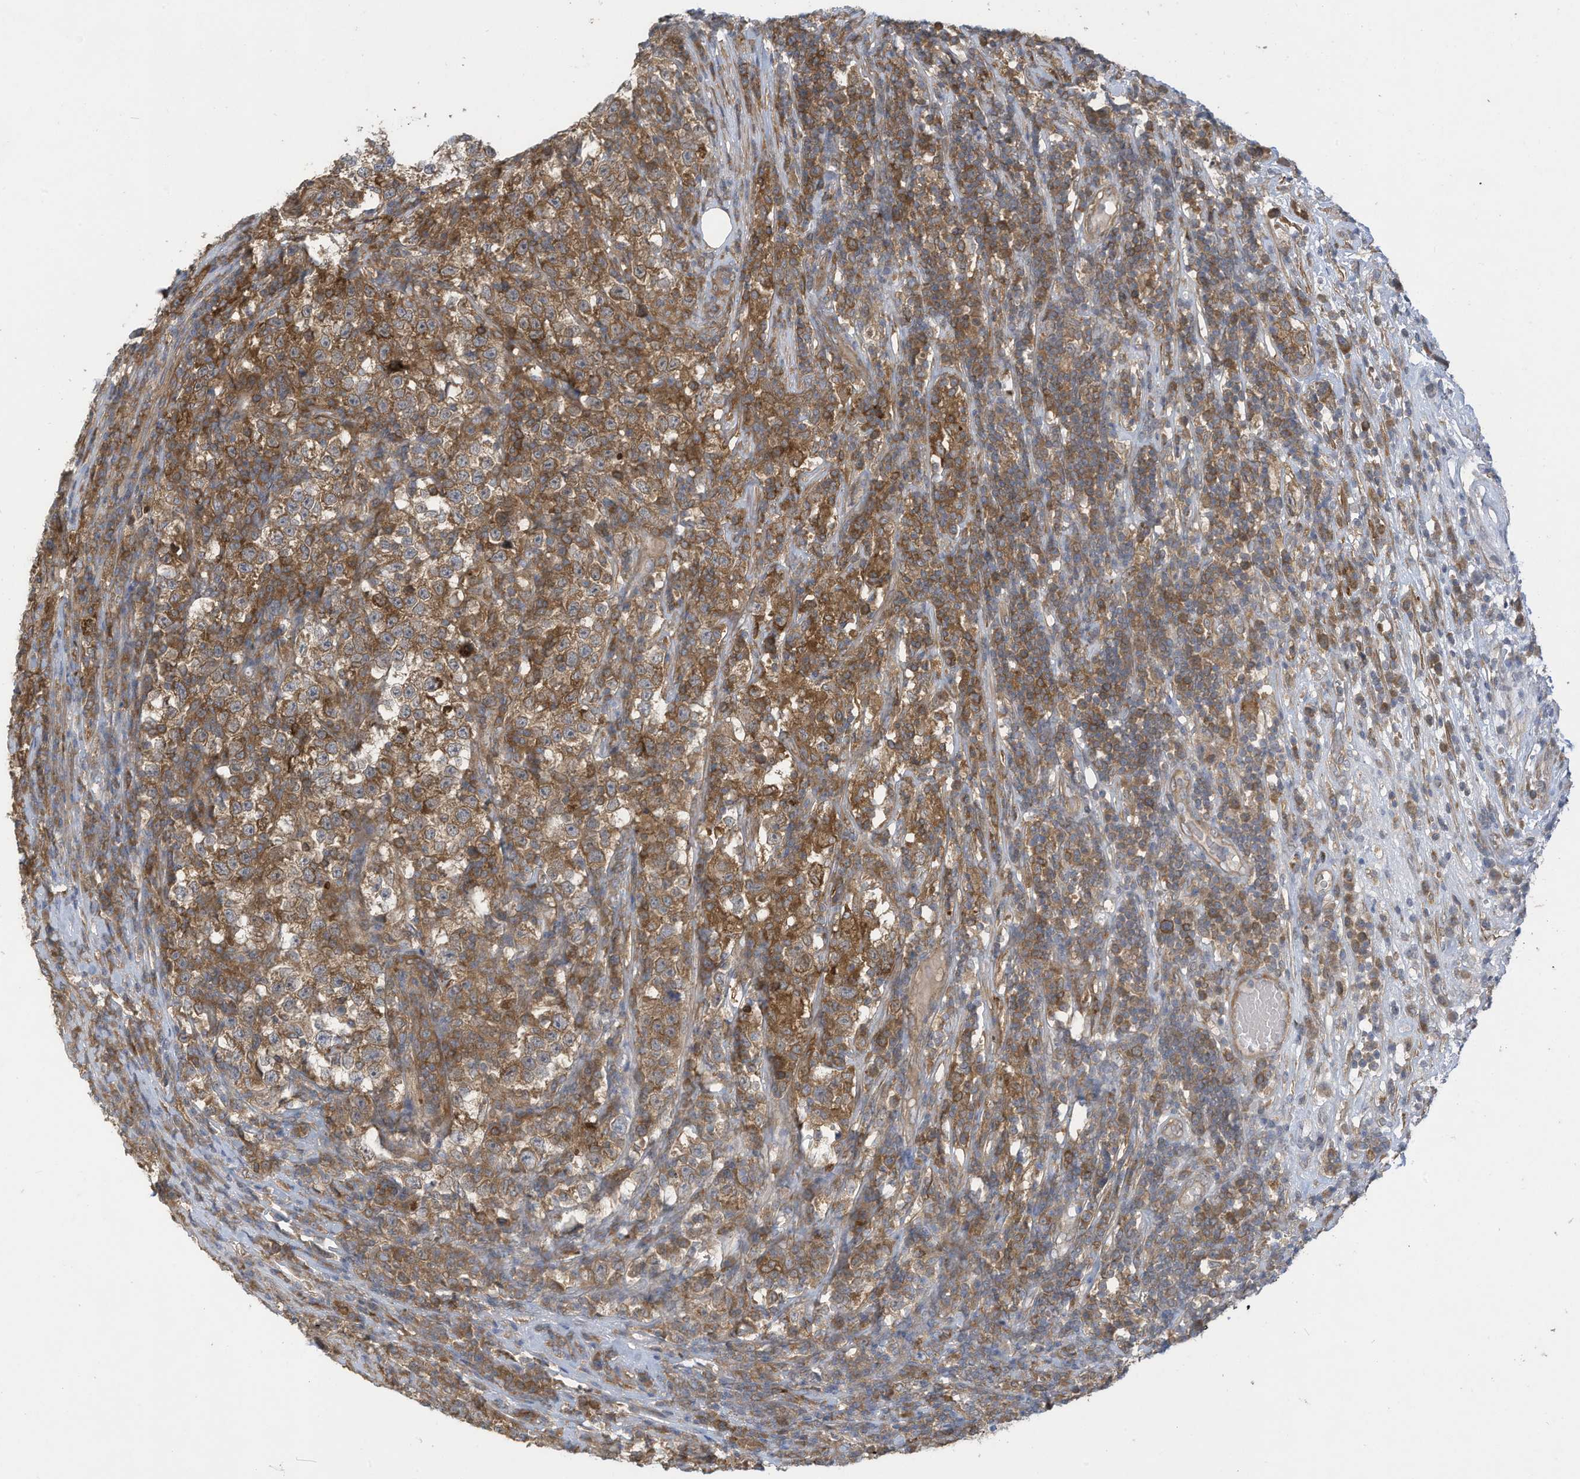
{"staining": {"intensity": "moderate", "quantity": ">75%", "location": "cytoplasmic/membranous"}, "tissue": "testis cancer", "cell_type": "Tumor cells", "image_type": "cancer", "snomed": [{"axis": "morphology", "description": "Normal tissue, NOS"}, {"axis": "morphology", "description": "Seminoma, NOS"}, {"axis": "topography", "description": "Testis"}], "caption": "Testis cancer stained for a protein (brown) shows moderate cytoplasmic/membranous positive expression in about >75% of tumor cells.", "gene": "ADI1", "patient": {"sex": "male", "age": 43}}